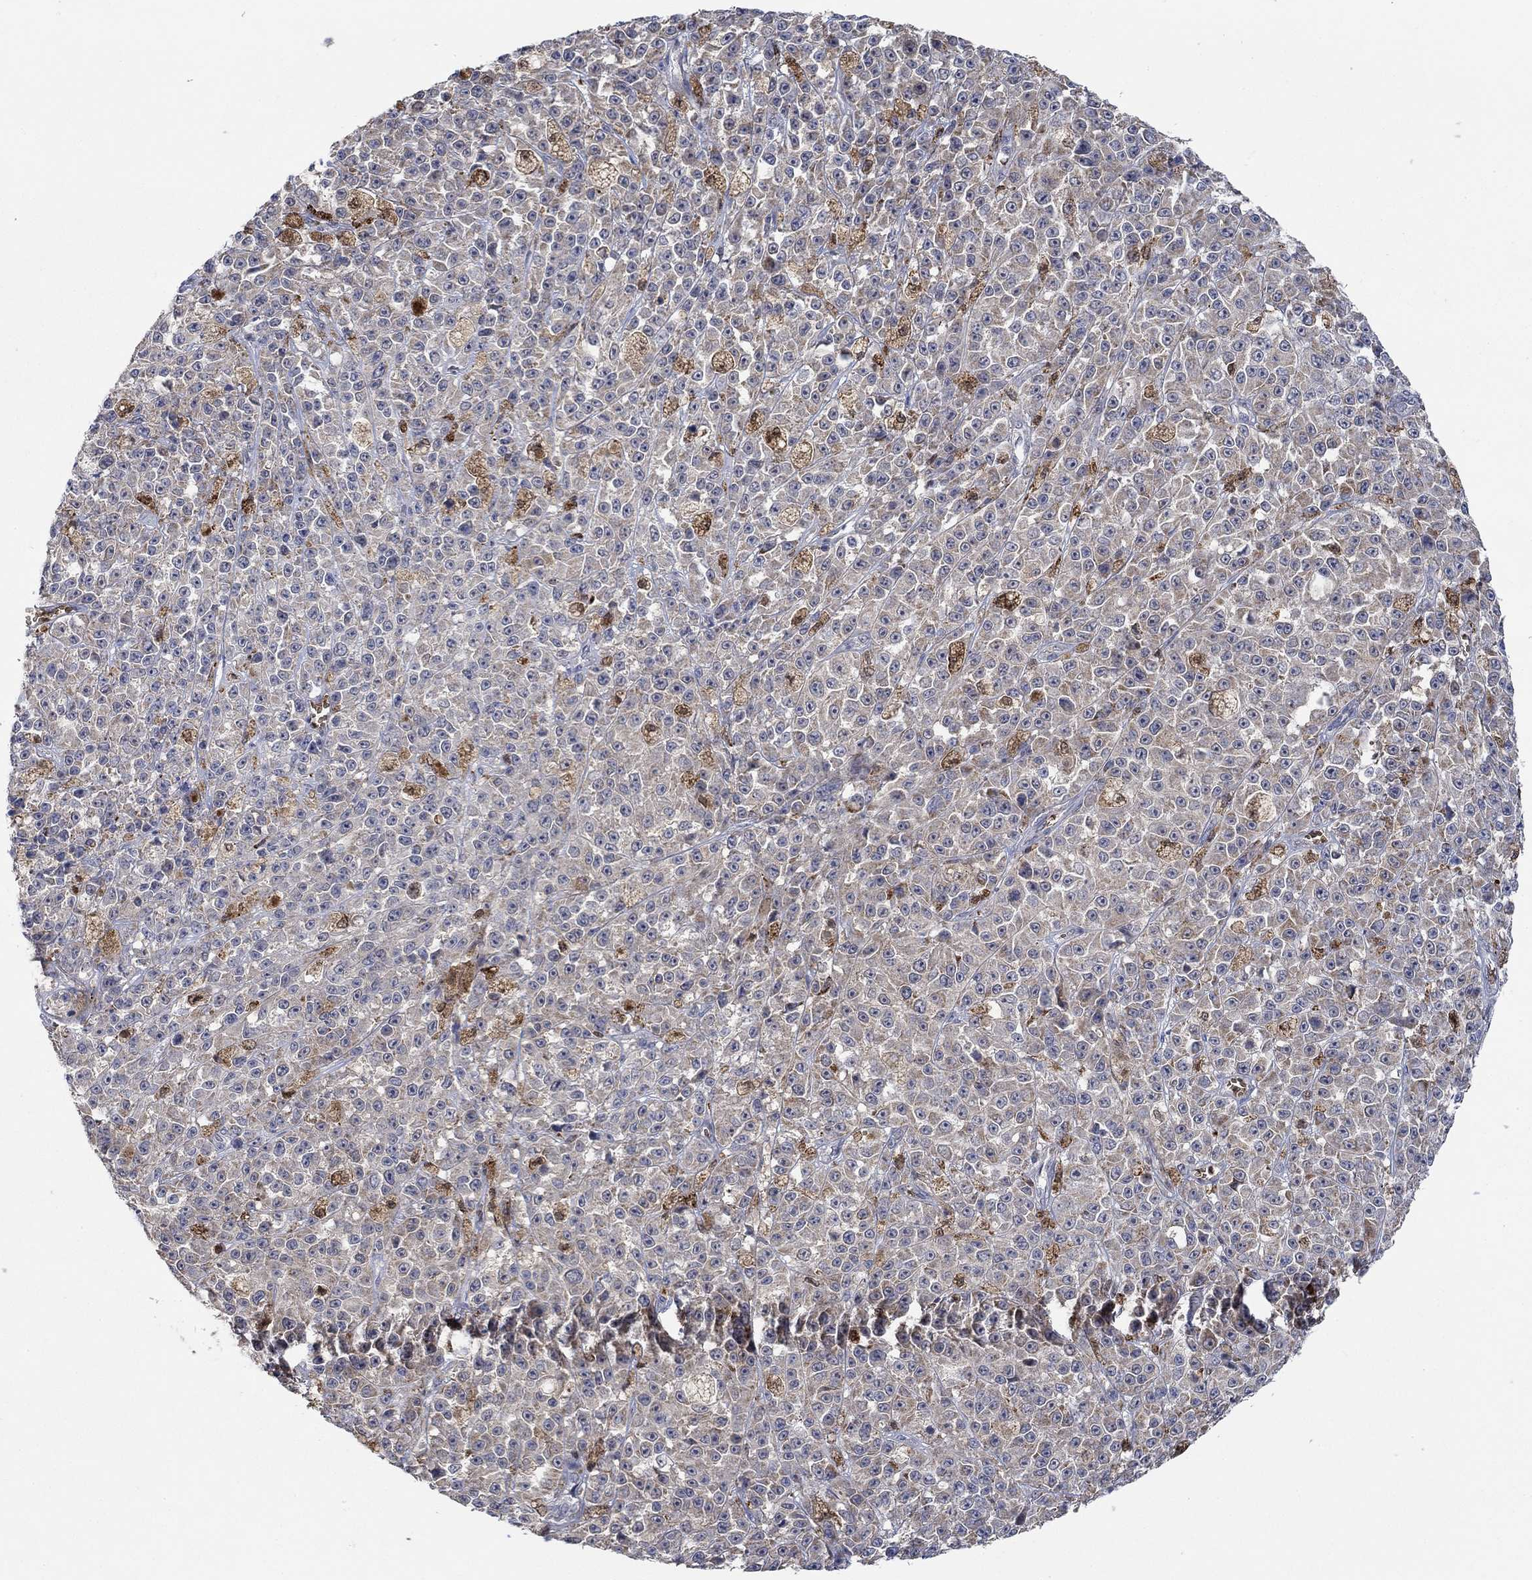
{"staining": {"intensity": "weak", "quantity": "25%-75%", "location": "cytoplasmic/membranous"}, "tissue": "melanoma", "cell_type": "Tumor cells", "image_type": "cancer", "snomed": [{"axis": "morphology", "description": "Malignant melanoma, NOS"}, {"axis": "topography", "description": "Skin"}], "caption": "Malignant melanoma tissue exhibits weak cytoplasmic/membranous positivity in about 25%-75% of tumor cells, visualized by immunohistochemistry. Nuclei are stained in blue.", "gene": "MPP1", "patient": {"sex": "female", "age": 58}}